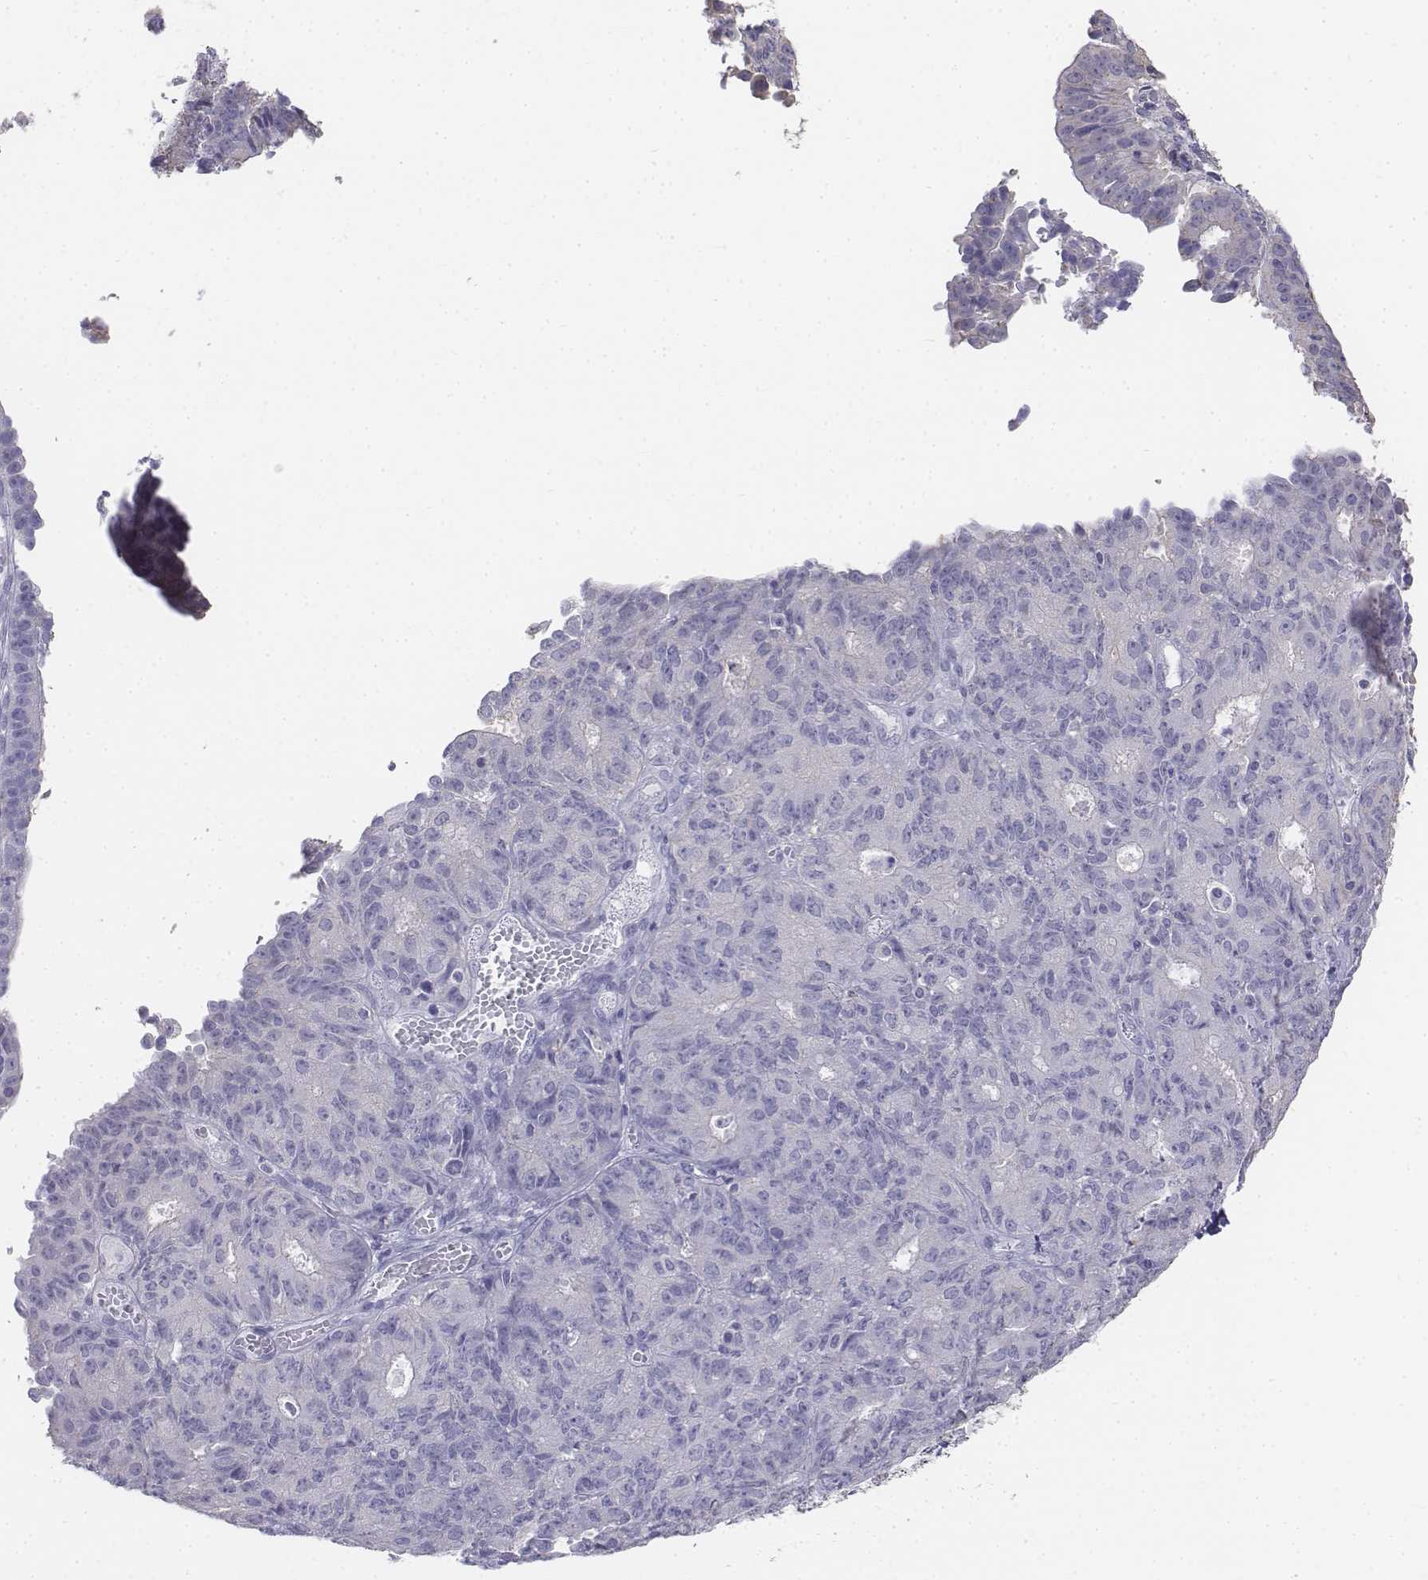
{"staining": {"intensity": "negative", "quantity": "none", "location": "none"}, "tissue": "ovarian cancer", "cell_type": "Tumor cells", "image_type": "cancer", "snomed": [{"axis": "morphology", "description": "Carcinoma, endometroid"}, {"axis": "topography", "description": "Ovary"}], "caption": "DAB immunohistochemical staining of human ovarian cancer (endometroid carcinoma) exhibits no significant expression in tumor cells.", "gene": "LGSN", "patient": {"sex": "female", "age": 42}}